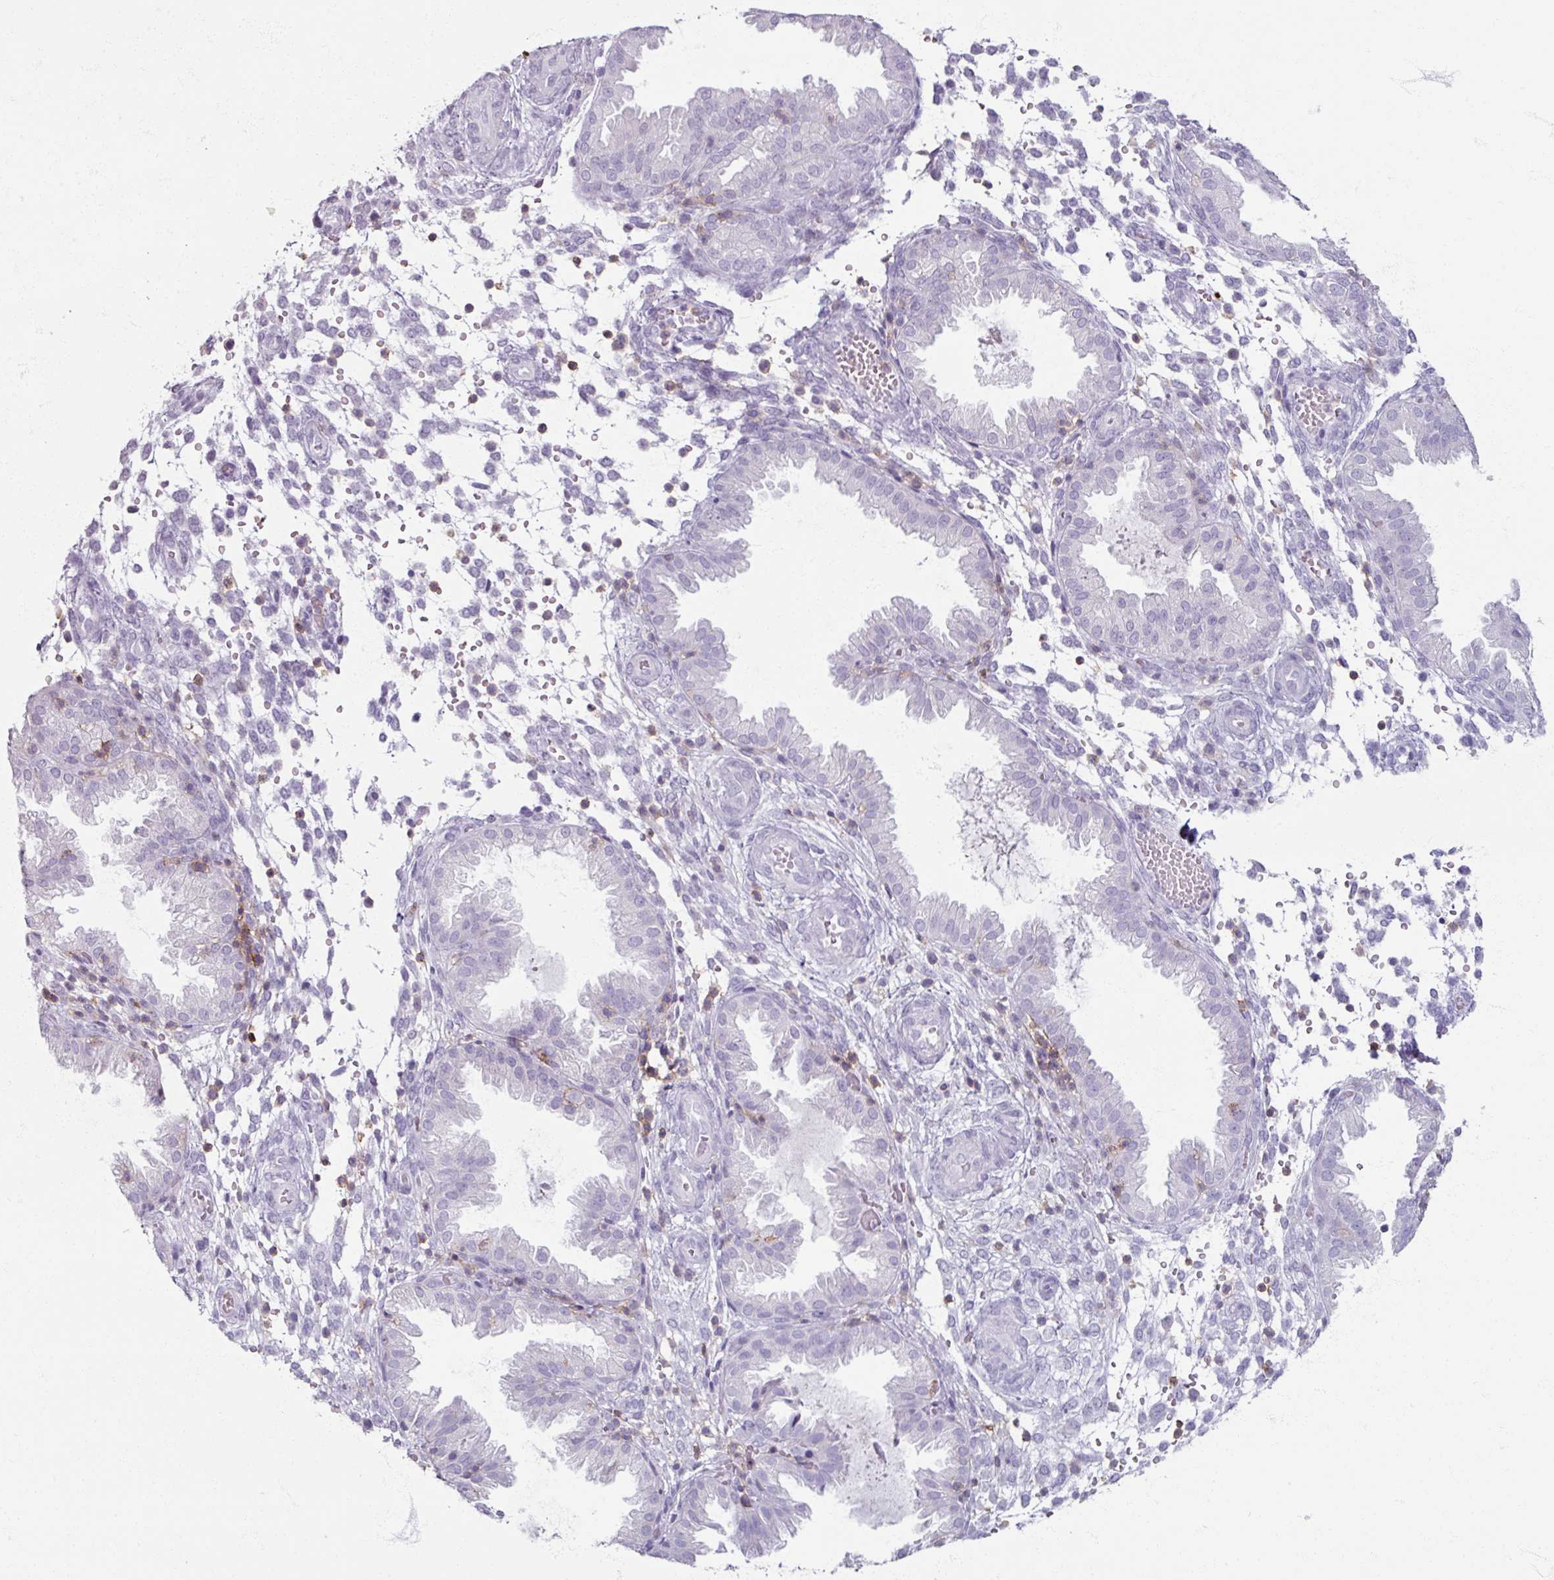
{"staining": {"intensity": "negative", "quantity": "none", "location": "none"}, "tissue": "endometrium", "cell_type": "Cells in endometrial stroma", "image_type": "normal", "snomed": [{"axis": "morphology", "description": "Normal tissue, NOS"}, {"axis": "topography", "description": "Endometrium"}], "caption": "This is a image of IHC staining of unremarkable endometrium, which shows no staining in cells in endometrial stroma. (IHC, brightfield microscopy, high magnification).", "gene": "PTPRC", "patient": {"sex": "female", "age": 33}}